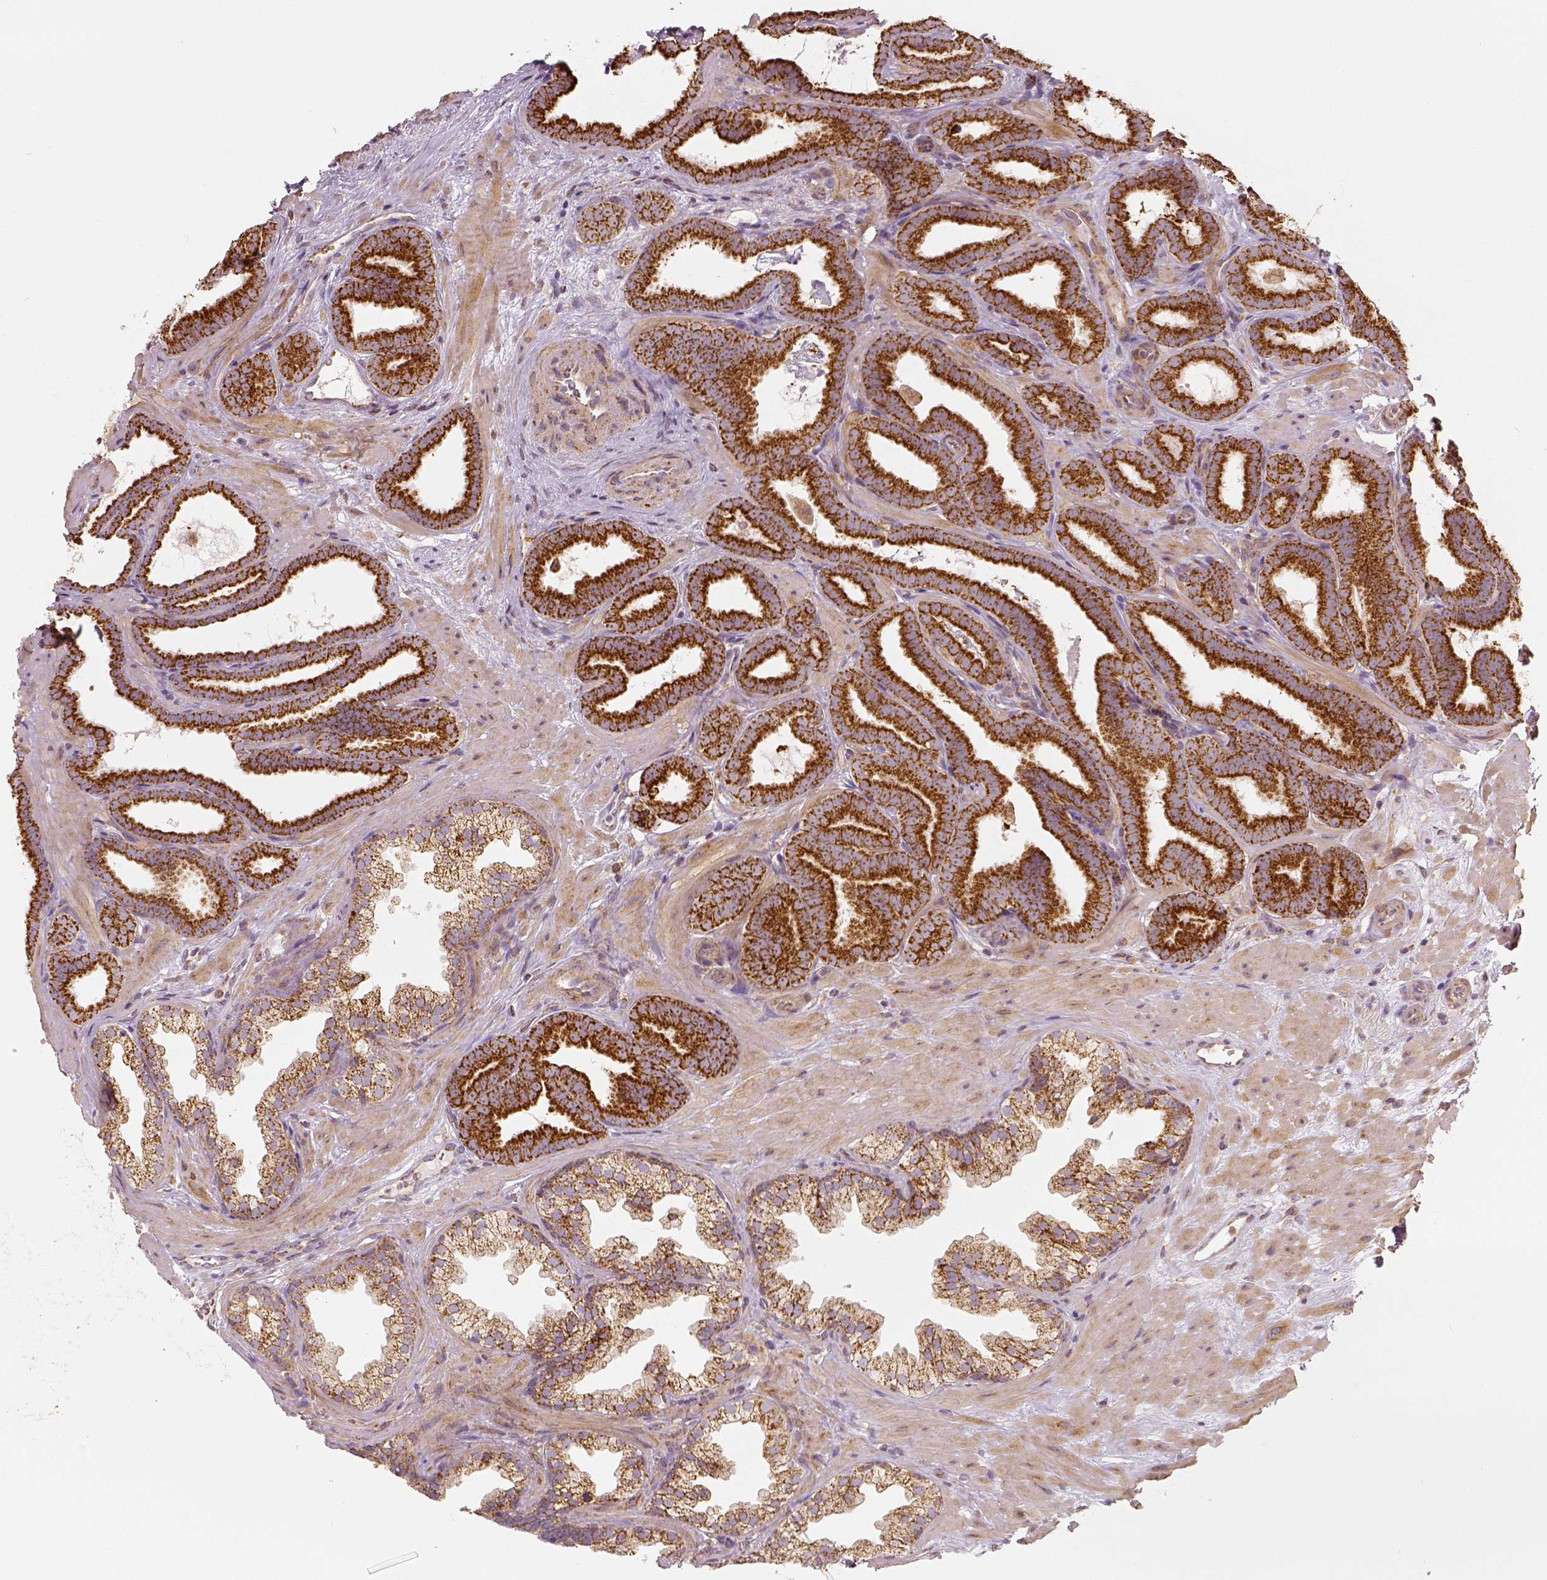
{"staining": {"intensity": "strong", "quantity": ">75%", "location": "cytoplasmic/membranous"}, "tissue": "prostate cancer", "cell_type": "Tumor cells", "image_type": "cancer", "snomed": [{"axis": "morphology", "description": "Adenocarcinoma, Low grade"}, {"axis": "topography", "description": "Prostate"}], "caption": "Prostate cancer (adenocarcinoma (low-grade)) stained for a protein (brown) exhibits strong cytoplasmic/membranous positive staining in about >75% of tumor cells.", "gene": "PGAM5", "patient": {"sex": "male", "age": 63}}